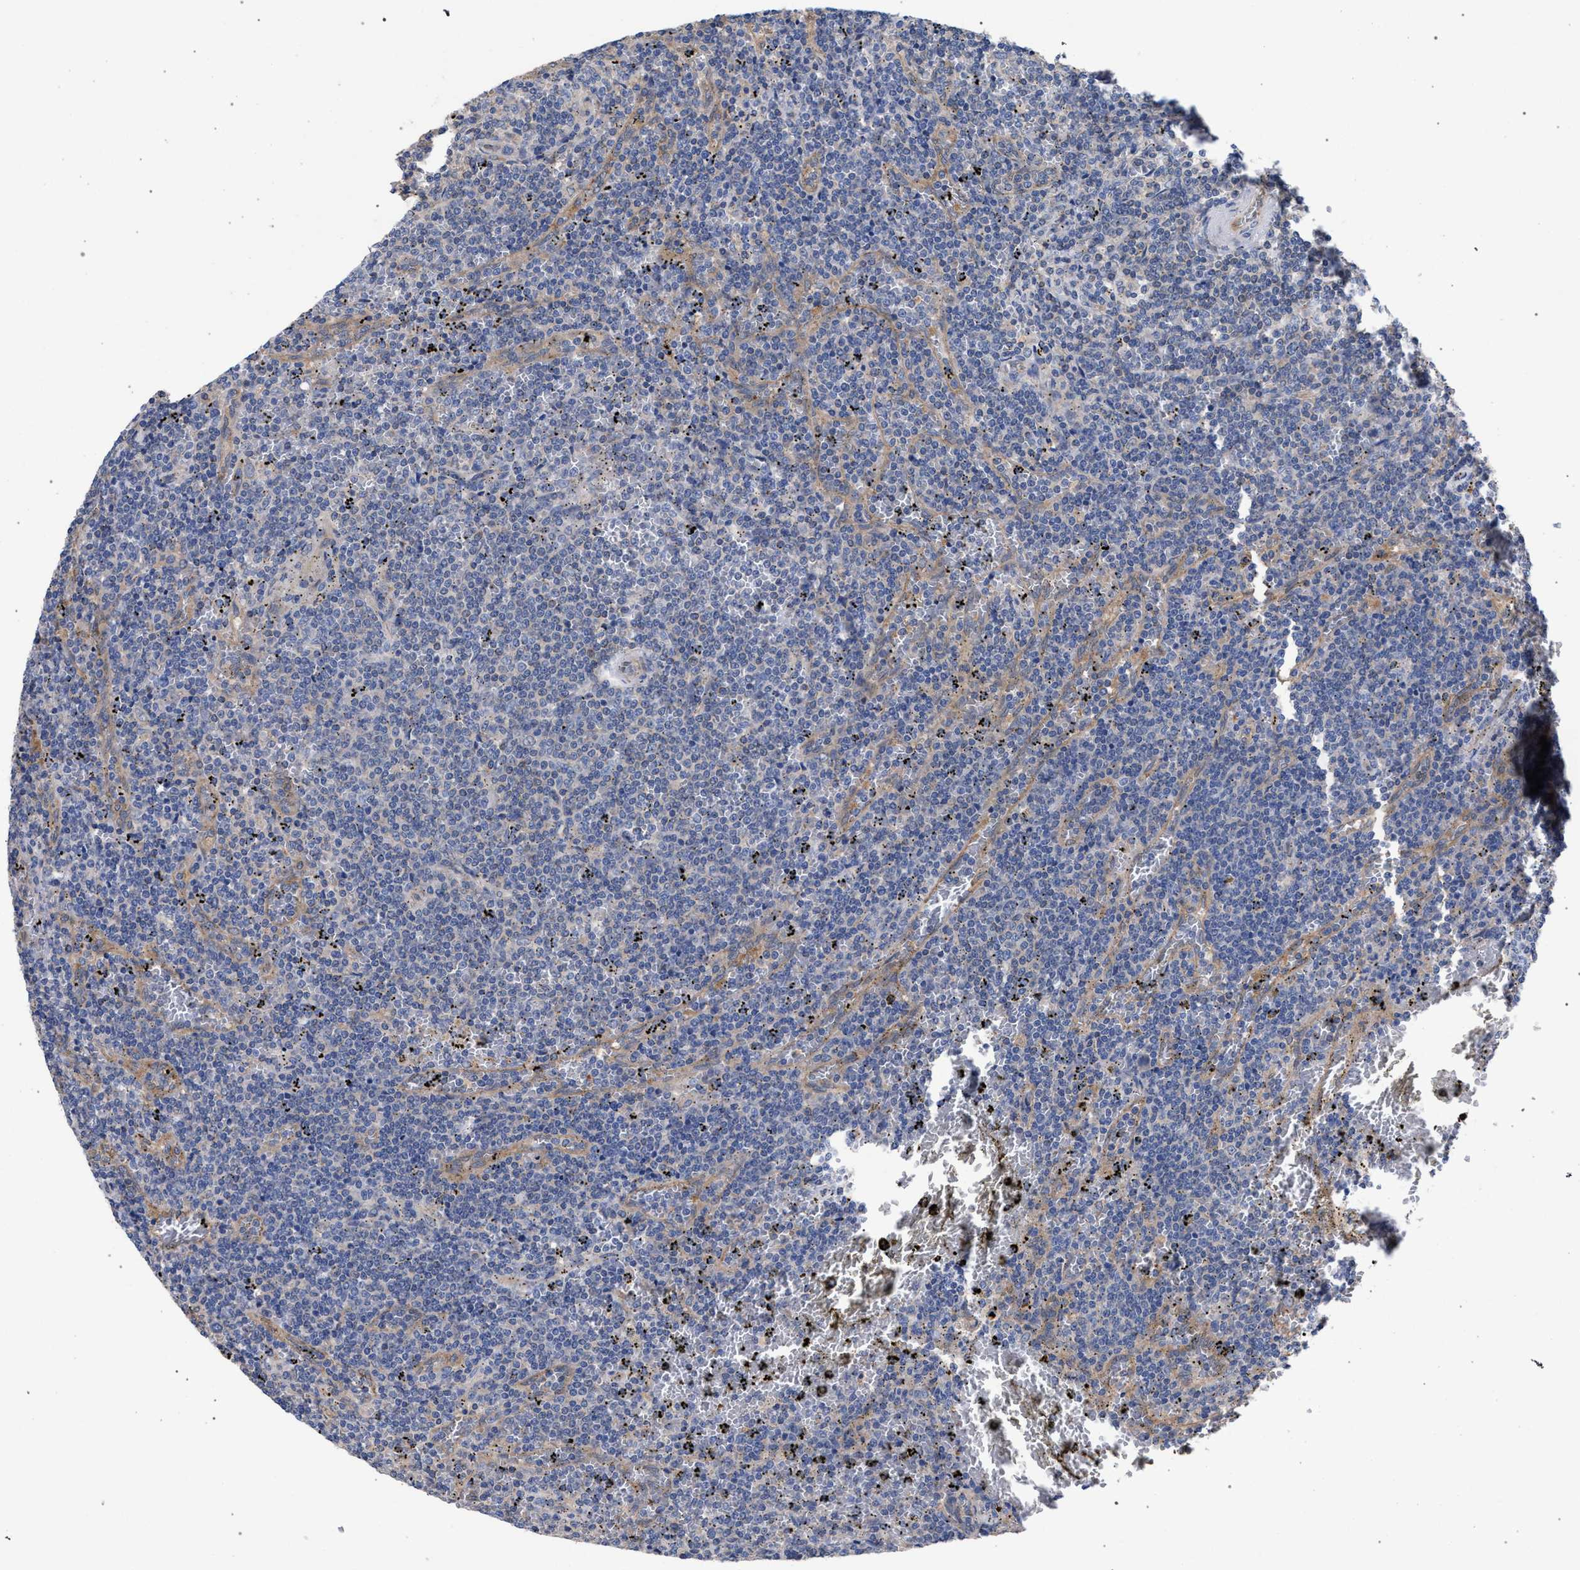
{"staining": {"intensity": "negative", "quantity": "none", "location": "none"}, "tissue": "lymphoma", "cell_type": "Tumor cells", "image_type": "cancer", "snomed": [{"axis": "morphology", "description": "Malignant lymphoma, non-Hodgkin's type, Low grade"}, {"axis": "topography", "description": "Spleen"}], "caption": "DAB (3,3'-diaminobenzidine) immunohistochemical staining of lymphoma demonstrates no significant staining in tumor cells.", "gene": "GMPR", "patient": {"sex": "female", "age": 50}}